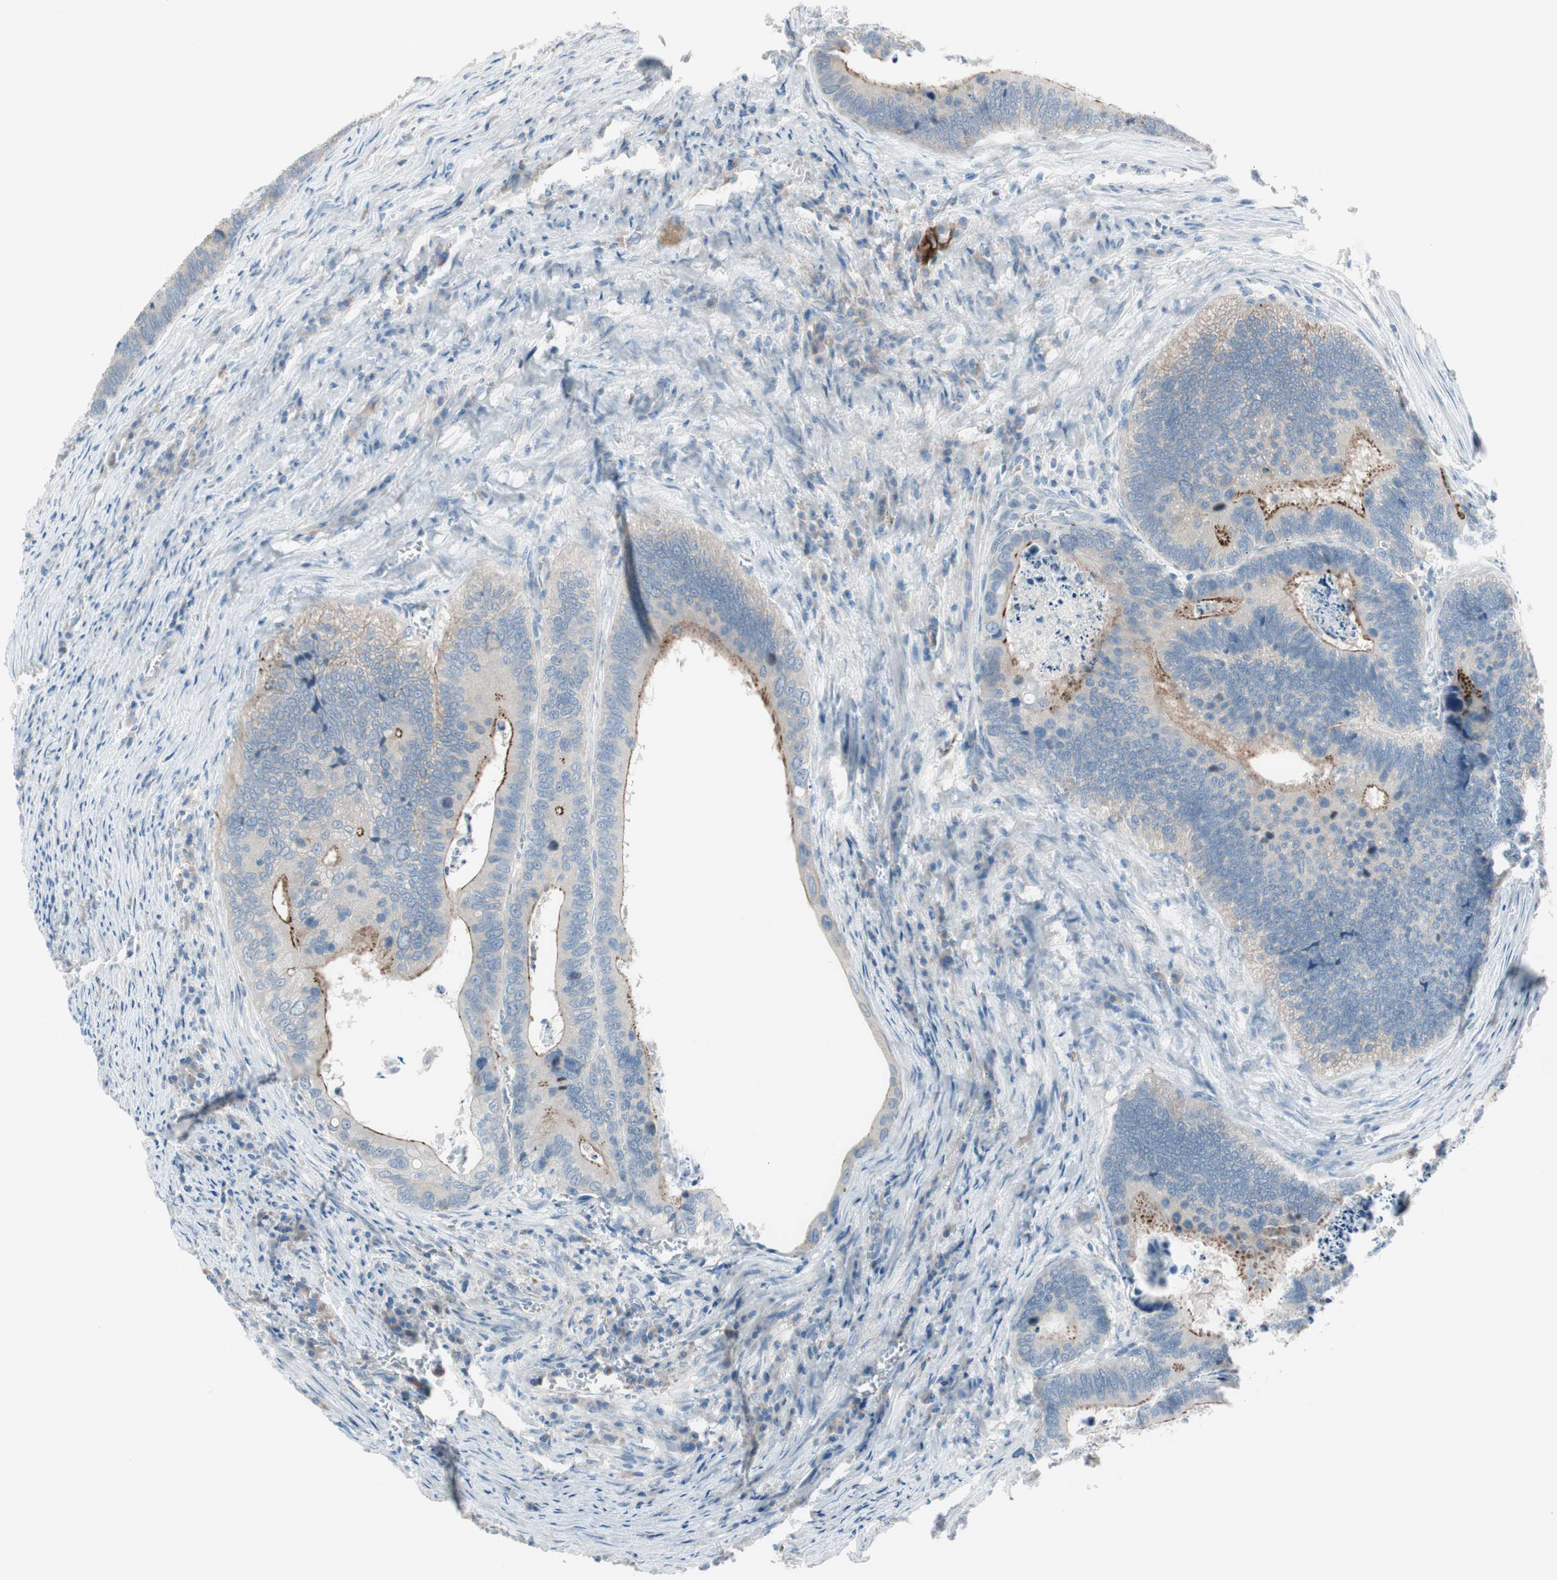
{"staining": {"intensity": "moderate", "quantity": ">75%", "location": "cytoplasmic/membranous"}, "tissue": "colorectal cancer", "cell_type": "Tumor cells", "image_type": "cancer", "snomed": [{"axis": "morphology", "description": "Adenocarcinoma, NOS"}, {"axis": "topography", "description": "Colon"}], "caption": "Immunohistochemistry of colorectal cancer exhibits medium levels of moderate cytoplasmic/membranous positivity in approximately >75% of tumor cells. (DAB (3,3'-diaminobenzidine) IHC, brown staining for protein, blue staining for nuclei).", "gene": "PRRG4", "patient": {"sex": "male", "age": 72}}